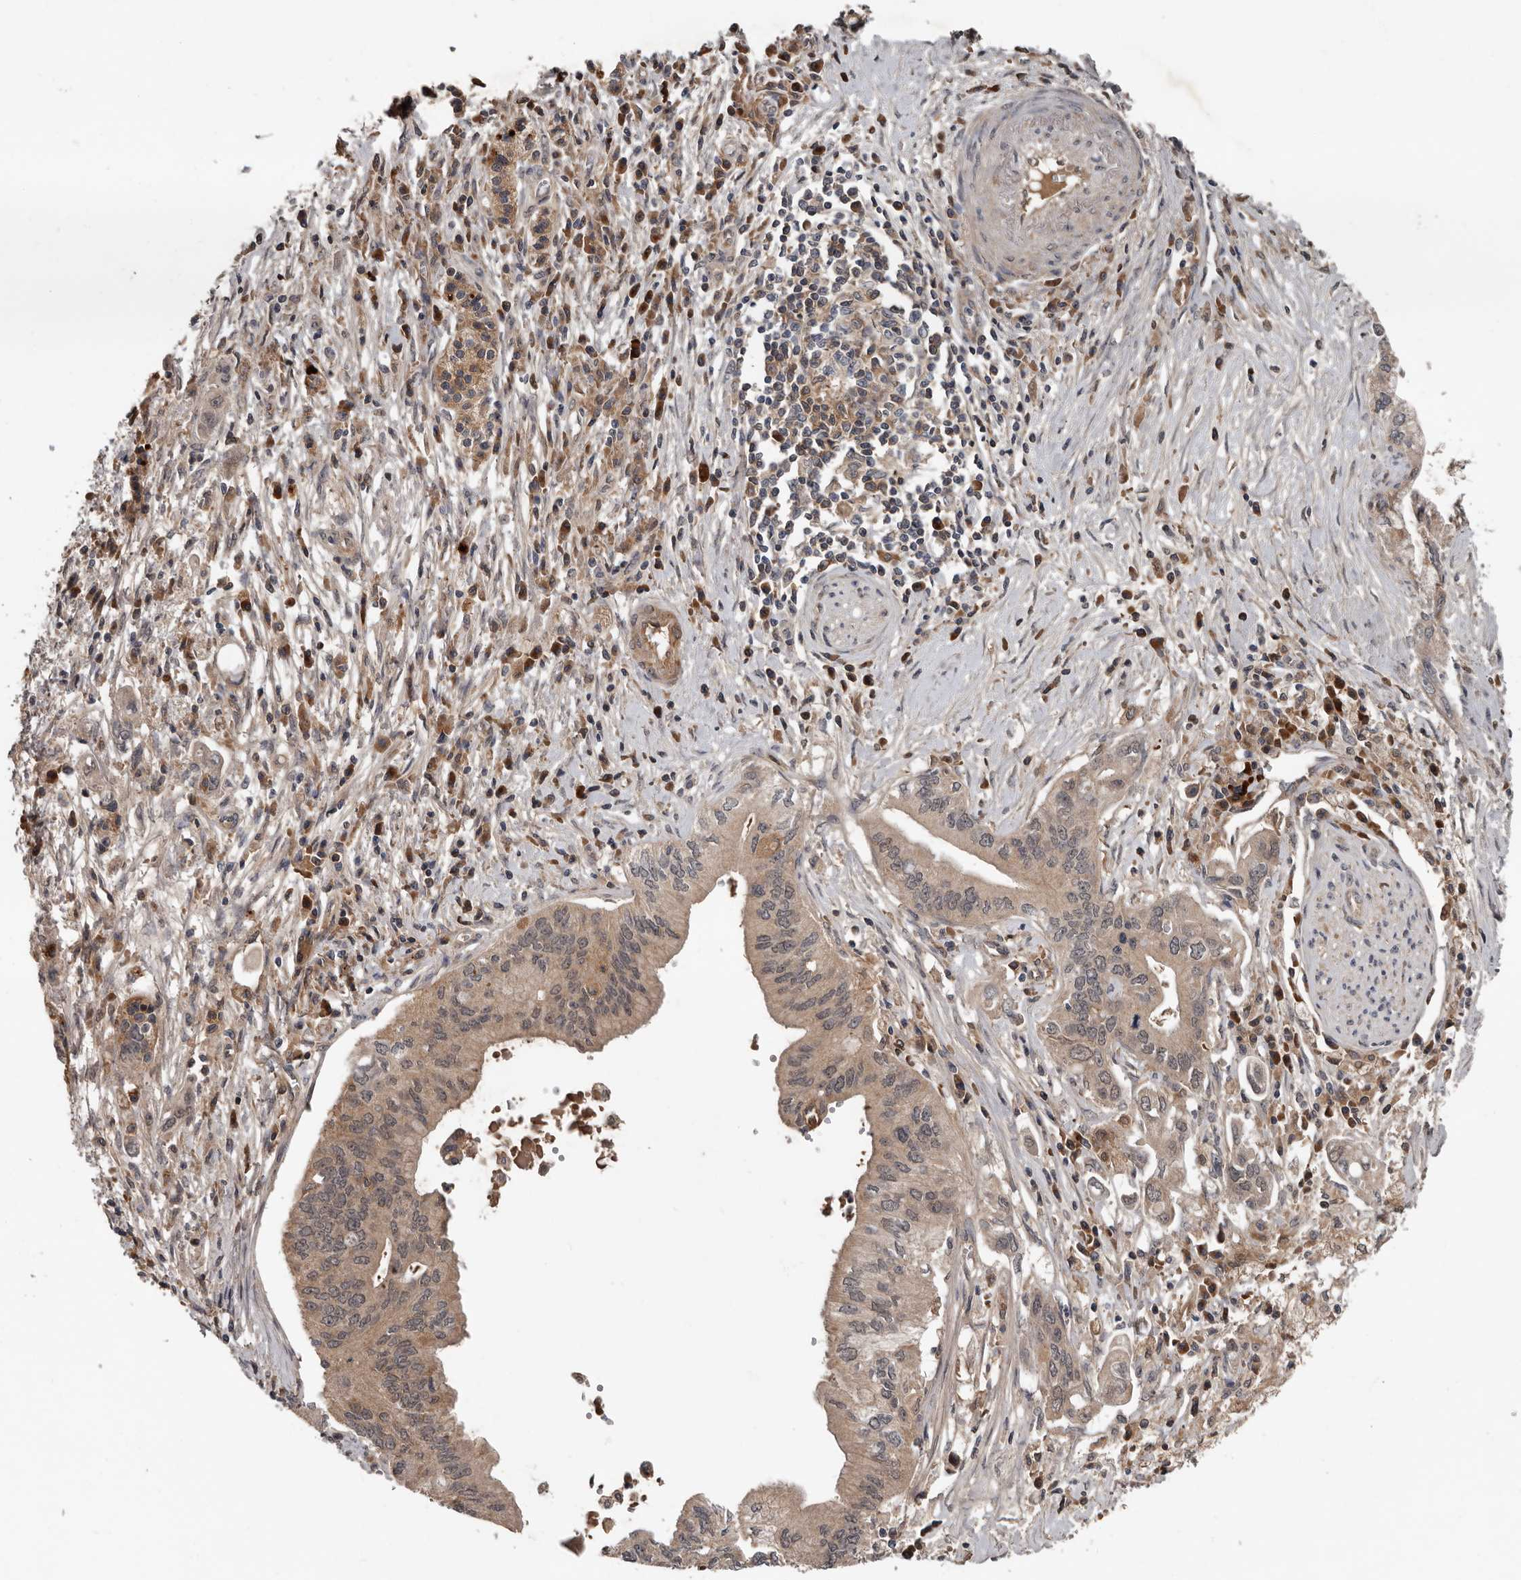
{"staining": {"intensity": "weak", "quantity": "<25%", "location": "cytoplasmic/membranous,nuclear"}, "tissue": "pancreatic cancer", "cell_type": "Tumor cells", "image_type": "cancer", "snomed": [{"axis": "morphology", "description": "Adenocarcinoma, NOS"}, {"axis": "topography", "description": "Pancreas"}], "caption": "A micrograph of adenocarcinoma (pancreatic) stained for a protein displays no brown staining in tumor cells.", "gene": "DNAJB4", "patient": {"sex": "female", "age": 73}}